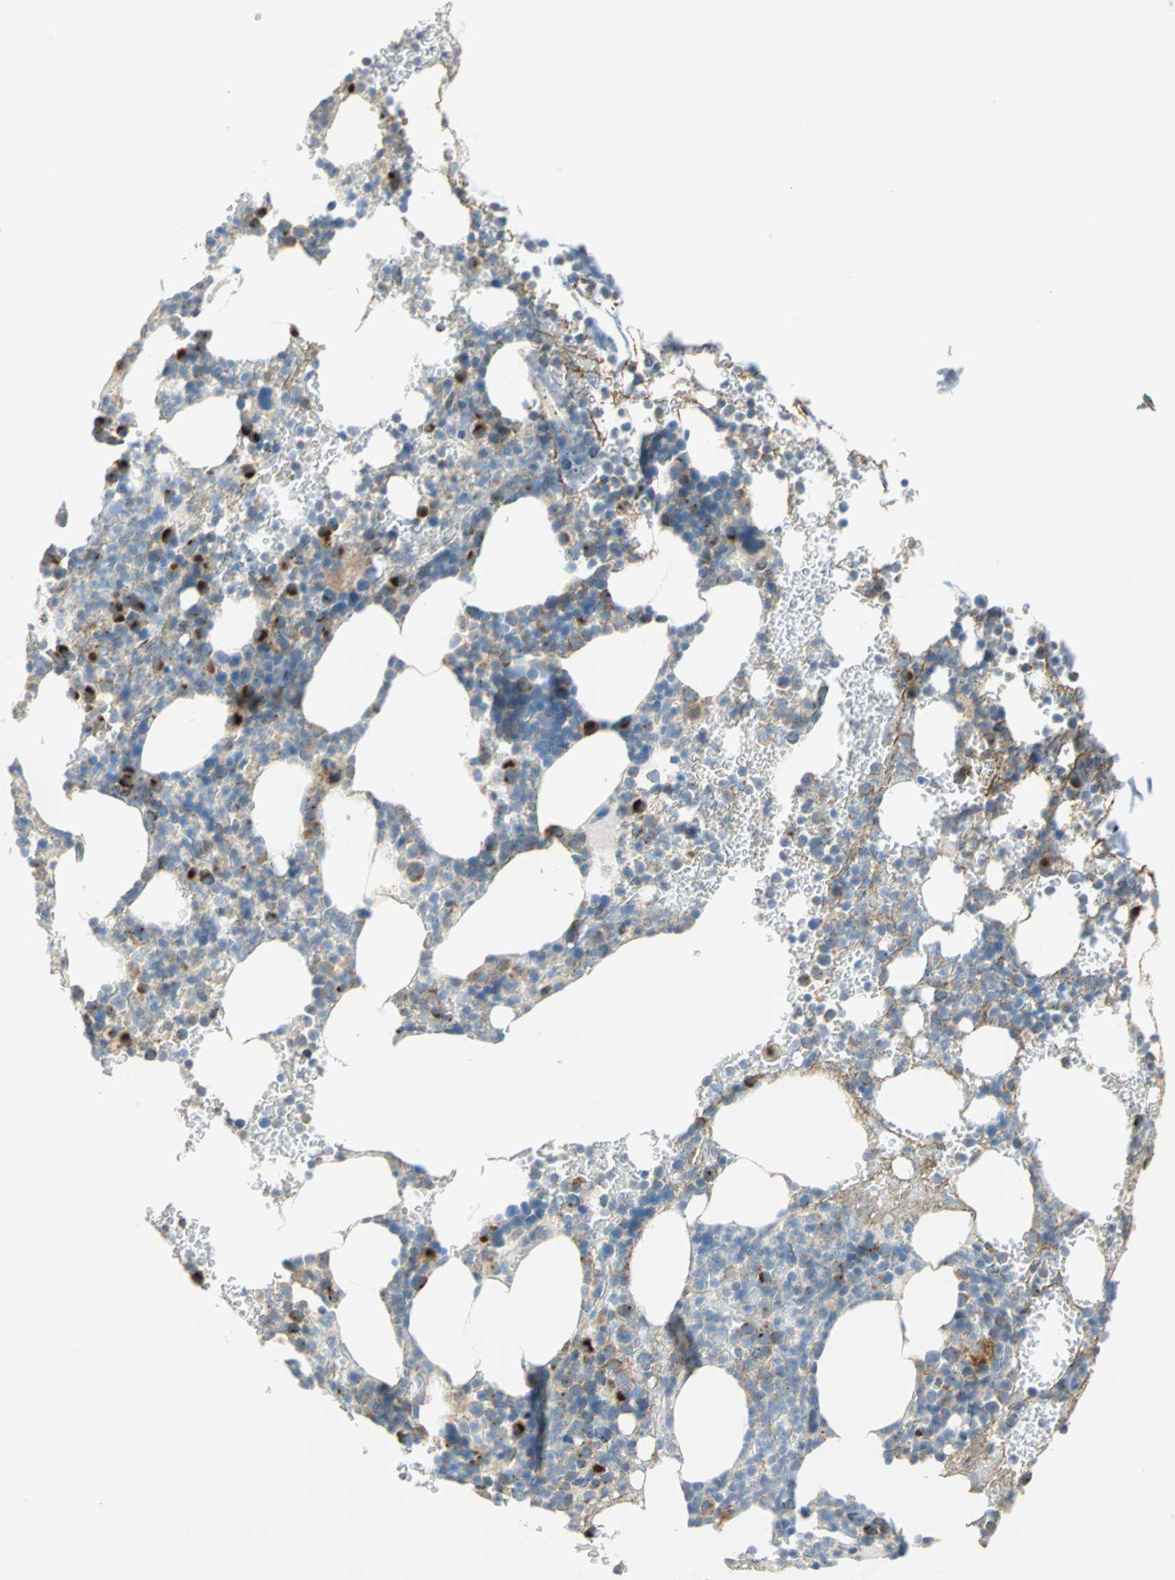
{"staining": {"intensity": "strong", "quantity": "<25%", "location": "cytoplasmic/membranous"}, "tissue": "bone marrow", "cell_type": "Hematopoietic cells", "image_type": "normal", "snomed": [{"axis": "morphology", "description": "Normal tissue, NOS"}, {"axis": "topography", "description": "Bone marrow"}], "caption": "Immunohistochemistry (IHC) of normal bone marrow displays medium levels of strong cytoplasmic/membranous positivity in about <25% of hematopoietic cells. The protein is stained brown, and the nuclei are stained in blue (DAB IHC with brightfield microscopy, high magnification).", "gene": "GPR3", "patient": {"sex": "female", "age": 66}}